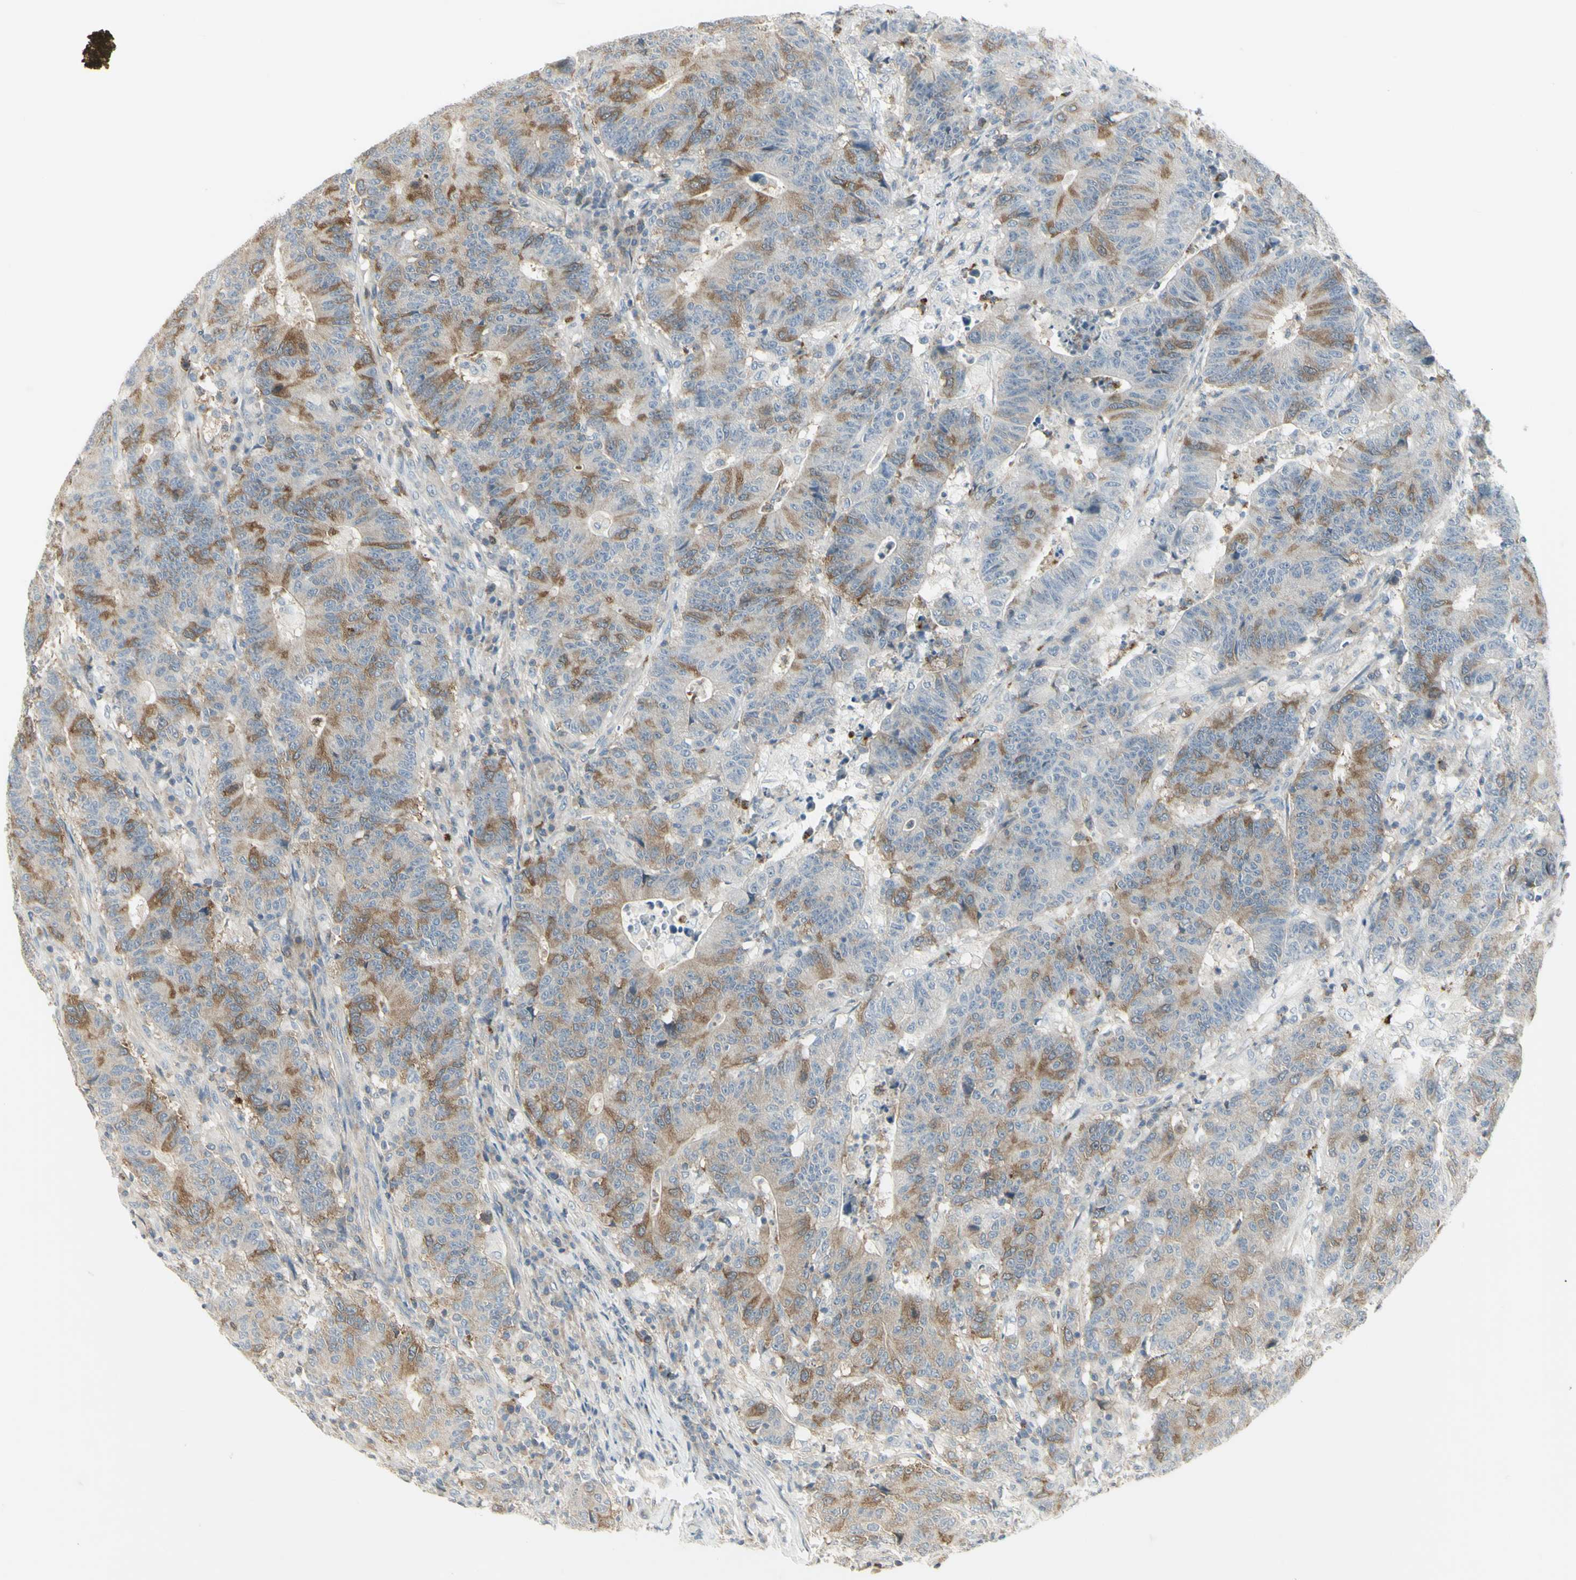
{"staining": {"intensity": "moderate", "quantity": "25%-75%", "location": "cytoplasmic/membranous"}, "tissue": "colorectal cancer", "cell_type": "Tumor cells", "image_type": "cancer", "snomed": [{"axis": "morphology", "description": "Normal tissue, NOS"}, {"axis": "morphology", "description": "Adenocarcinoma, NOS"}, {"axis": "topography", "description": "Colon"}], "caption": "Colorectal cancer (adenocarcinoma) stained for a protein shows moderate cytoplasmic/membranous positivity in tumor cells. Nuclei are stained in blue.", "gene": "CCNB2", "patient": {"sex": "female", "age": 75}}